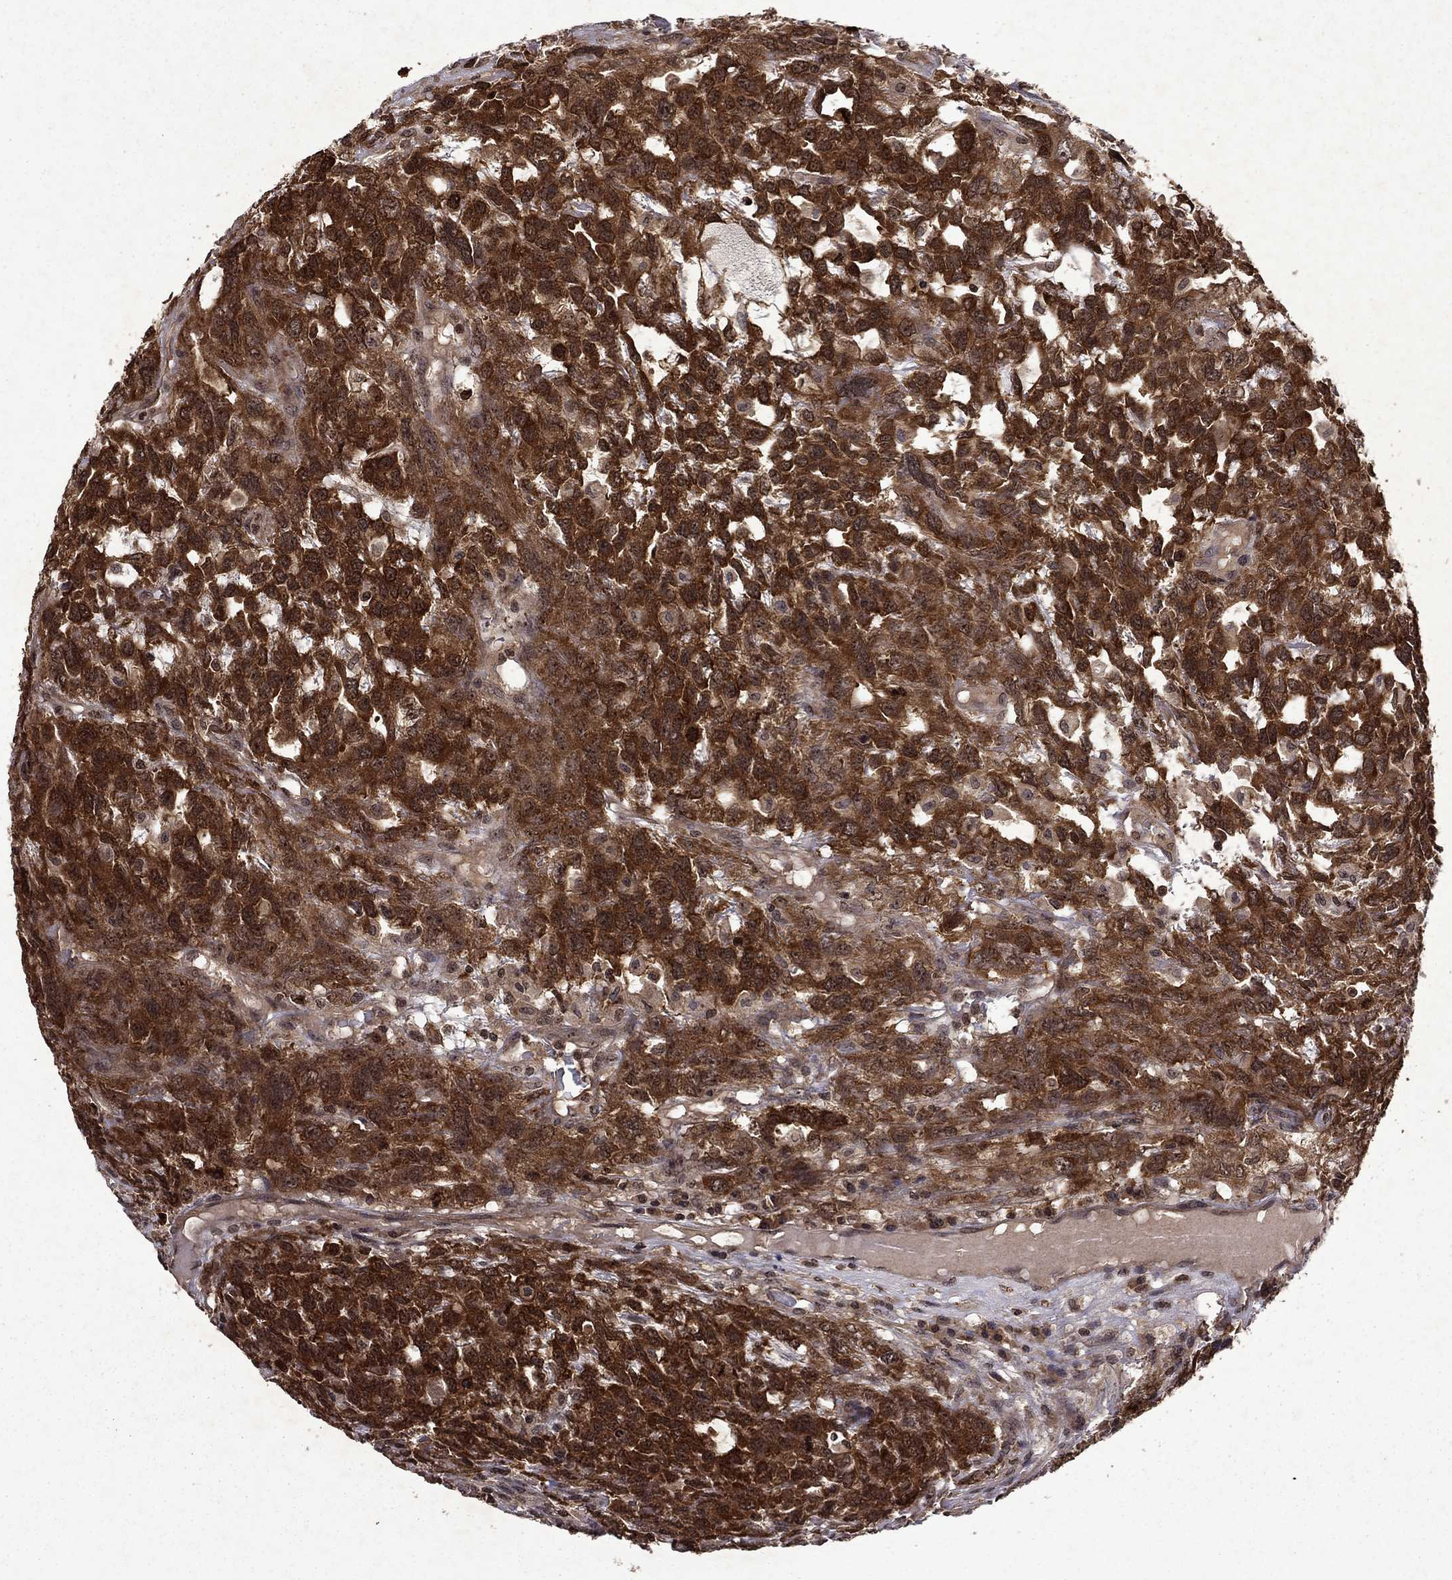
{"staining": {"intensity": "strong", "quantity": ">75%", "location": "cytoplasmic/membranous"}, "tissue": "testis cancer", "cell_type": "Tumor cells", "image_type": "cancer", "snomed": [{"axis": "morphology", "description": "Seminoma, NOS"}, {"axis": "topography", "description": "Testis"}], "caption": "Brown immunohistochemical staining in testis cancer displays strong cytoplasmic/membranous expression in approximately >75% of tumor cells.", "gene": "PIN4", "patient": {"sex": "male", "age": 52}}